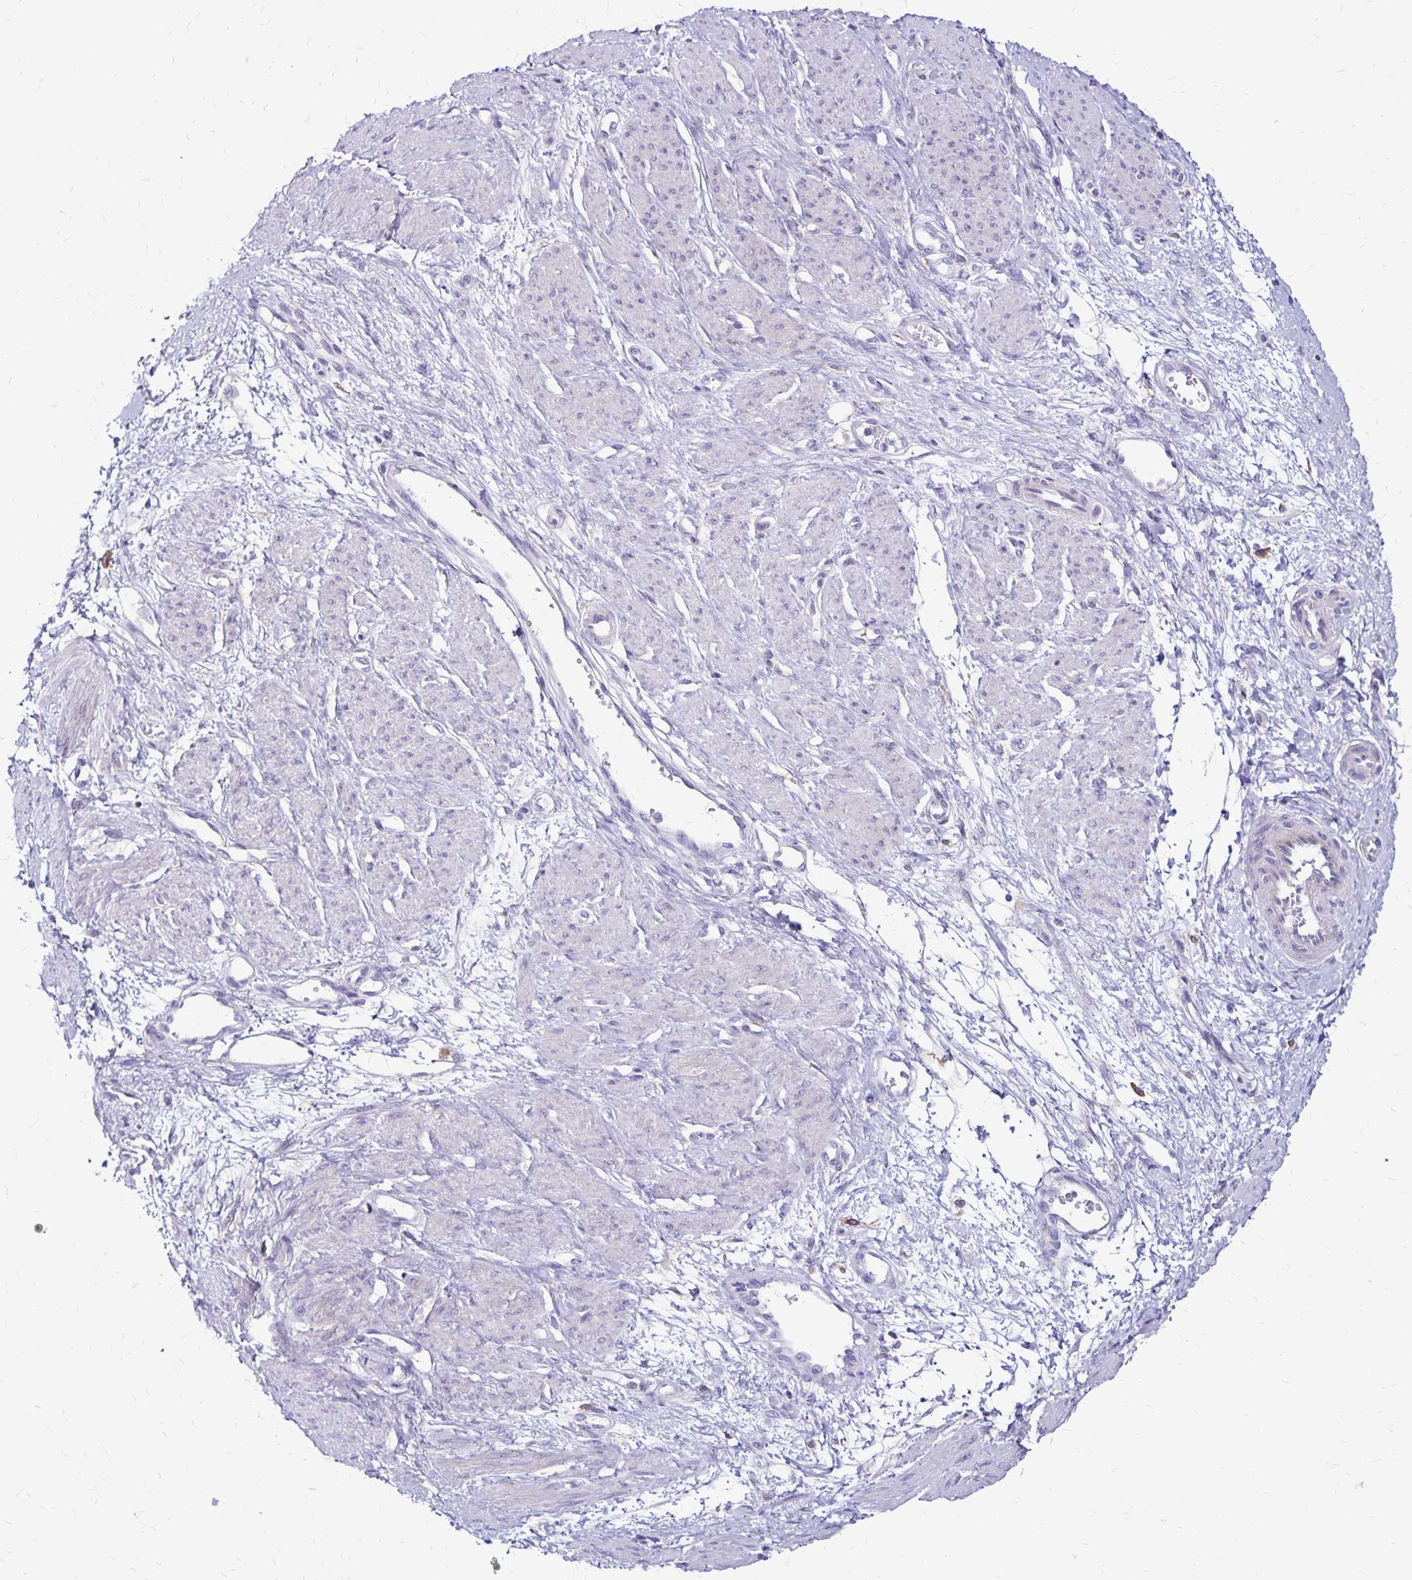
{"staining": {"intensity": "negative", "quantity": "none", "location": "none"}, "tissue": "smooth muscle", "cell_type": "Smooth muscle cells", "image_type": "normal", "snomed": [{"axis": "morphology", "description": "Normal tissue, NOS"}, {"axis": "topography", "description": "Smooth muscle"}, {"axis": "topography", "description": "Uterus"}], "caption": "Protein analysis of normal smooth muscle reveals no significant positivity in smooth muscle cells.", "gene": "TNS3", "patient": {"sex": "female", "age": 39}}